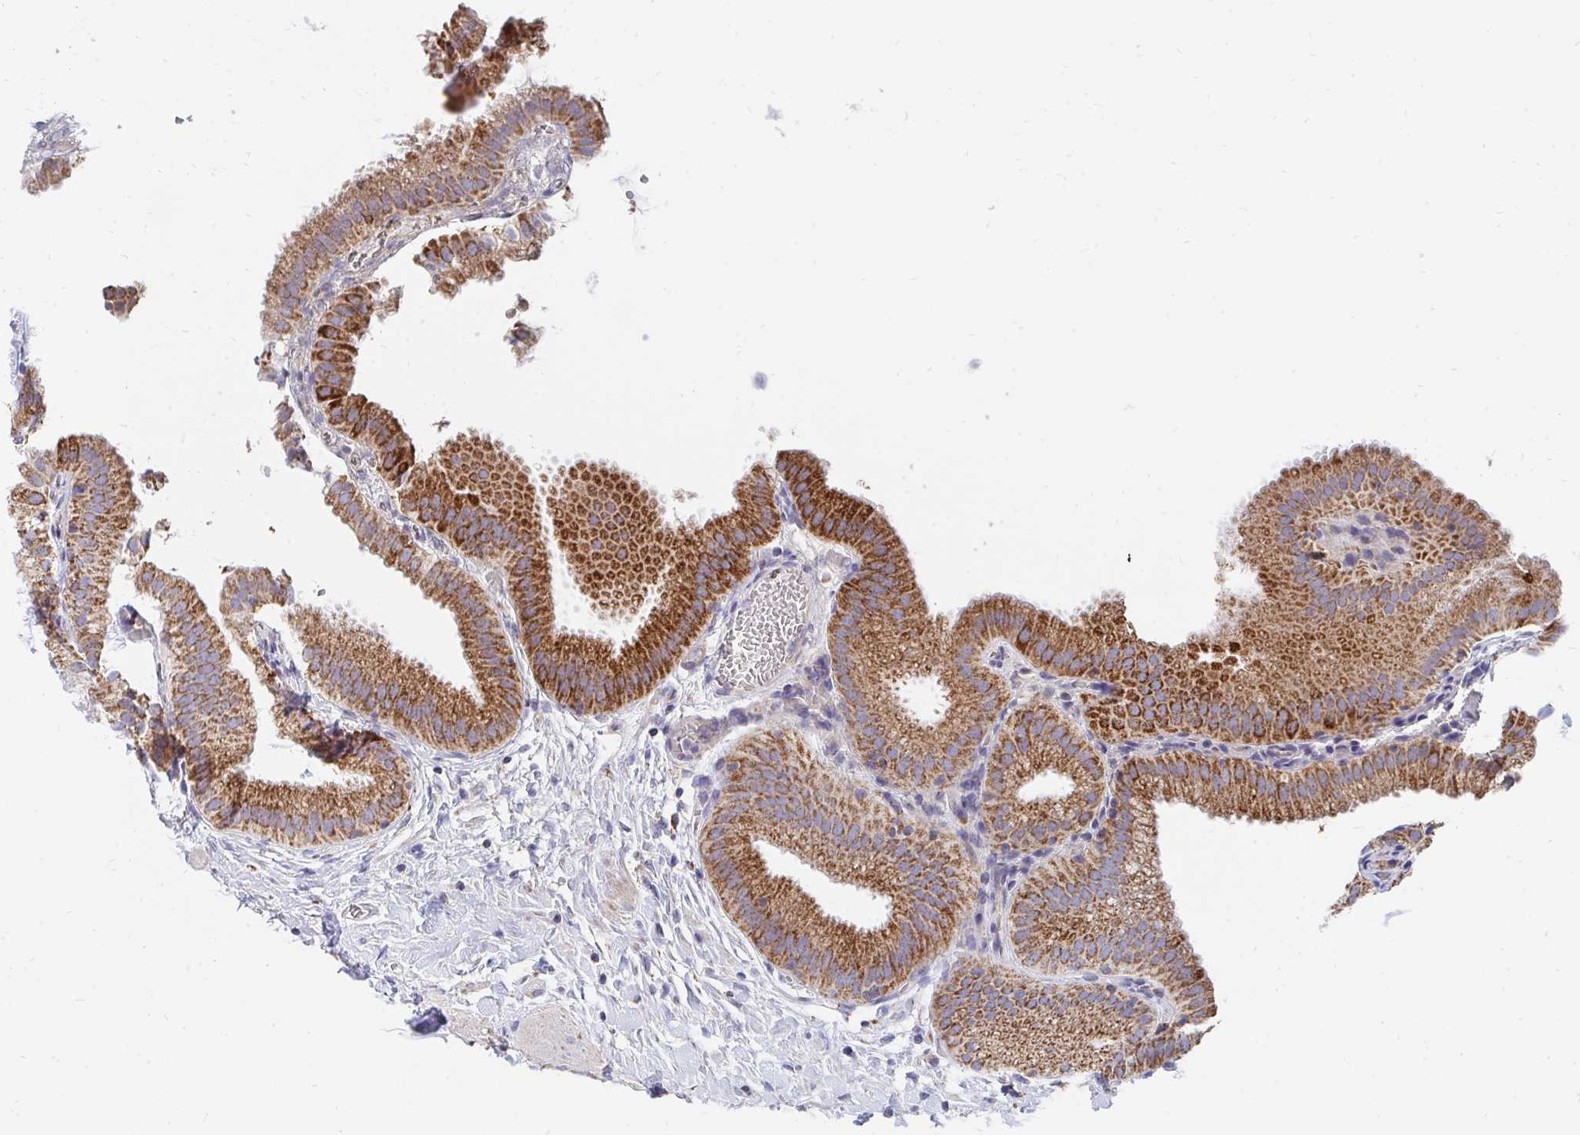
{"staining": {"intensity": "strong", "quantity": ">75%", "location": "cytoplasmic/membranous"}, "tissue": "gallbladder", "cell_type": "Glandular cells", "image_type": "normal", "snomed": [{"axis": "morphology", "description": "Normal tissue, NOS"}, {"axis": "topography", "description": "Gallbladder"}], "caption": "Protein expression analysis of benign human gallbladder reveals strong cytoplasmic/membranous positivity in approximately >75% of glandular cells. The staining was performed using DAB (3,3'-diaminobenzidine), with brown indicating positive protein expression. Nuclei are stained blue with hematoxylin.", "gene": "PC", "patient": {"sex": "female", "age": 63}}